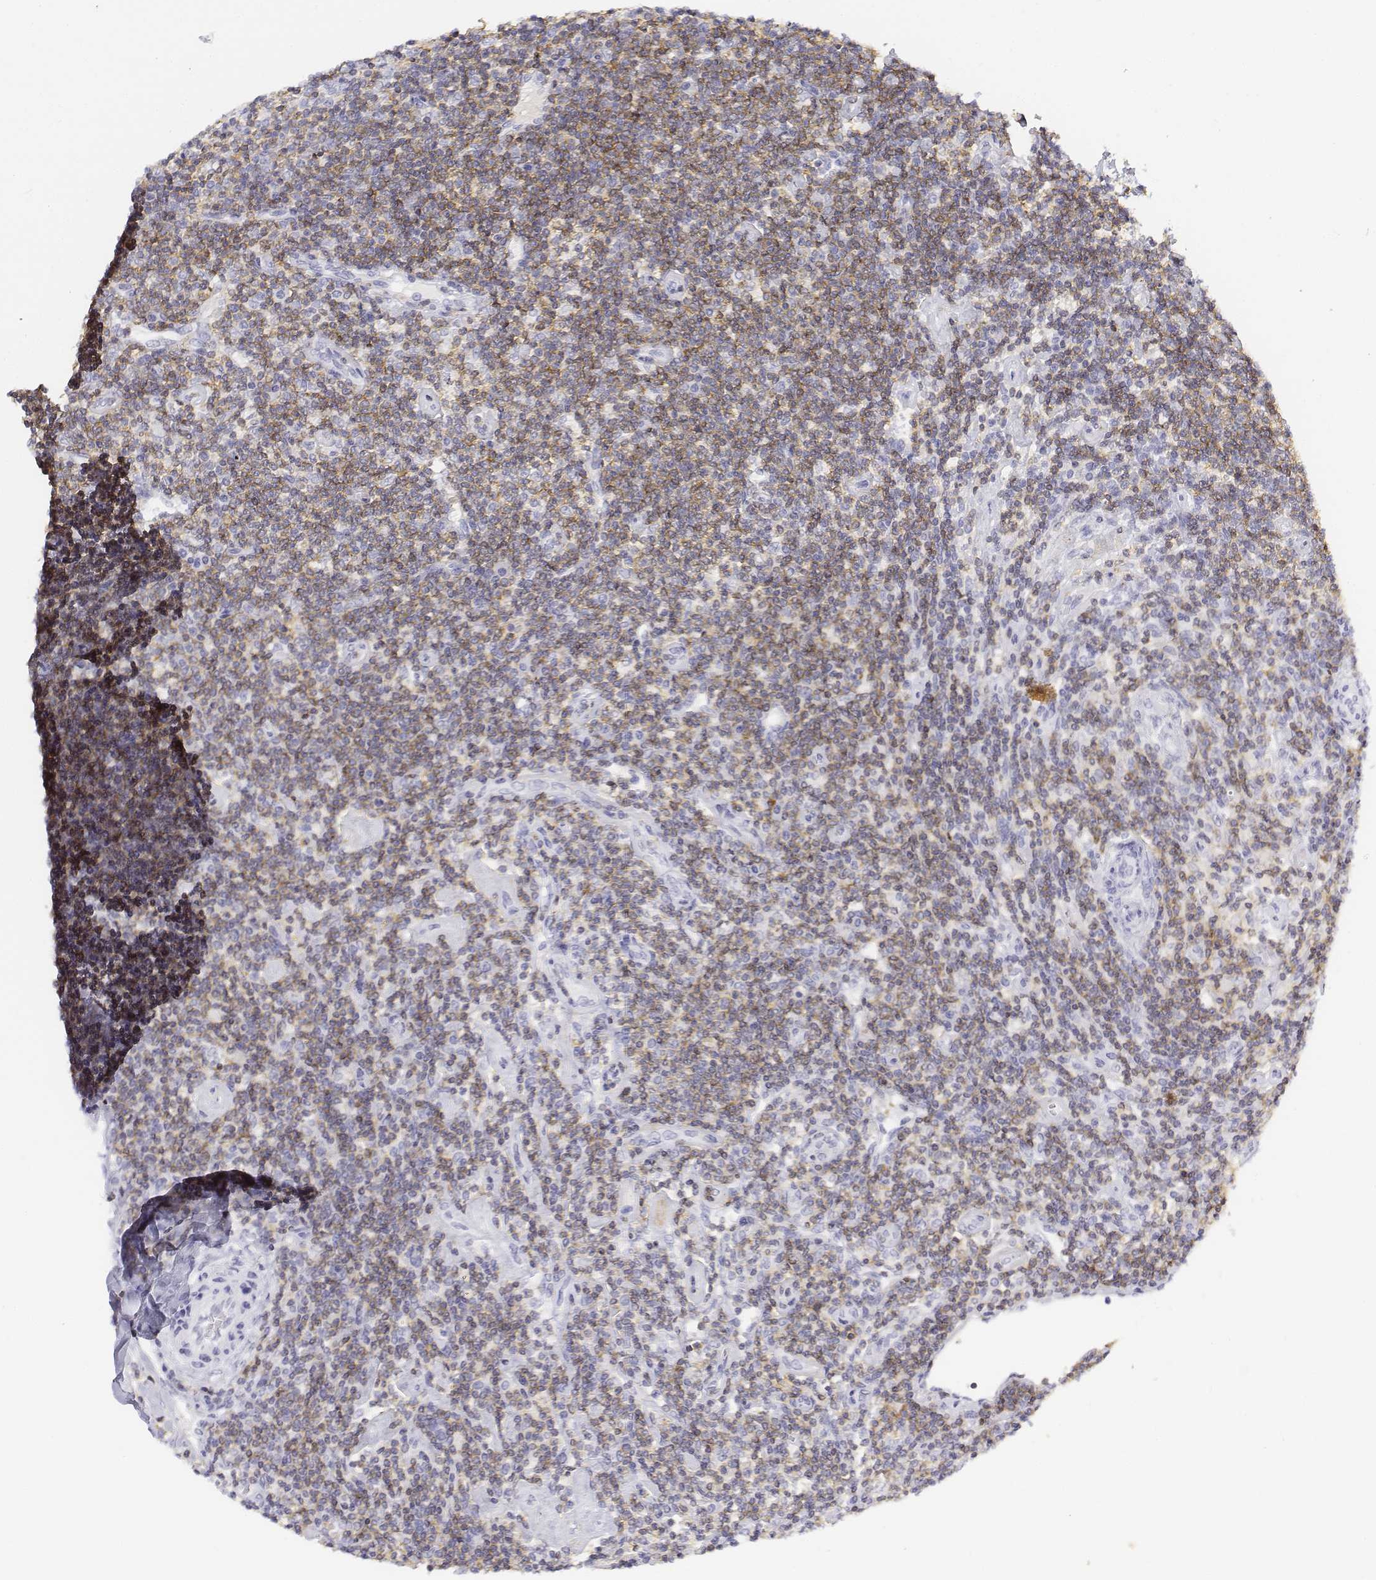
{"staining": {"intensity": "negative", "quantity": "none", "location": "none"}, "tissue": "lymphoma", "cell_type": "Tumor cells", "image_type": "cancer", "snomed": [{"axis": "morphology", "description": "Hodgkin's disease, NOS"}, {"axis": "topography", "description": "Lymph node"}], "caption": "Immunohistochemistry (IHC) histopathology image of human lymphoma stained for a protein (brown), which shows no positivity in tumor cells.", "gene": "CD3E", "patient": {"sex": "male", "age": 40}}